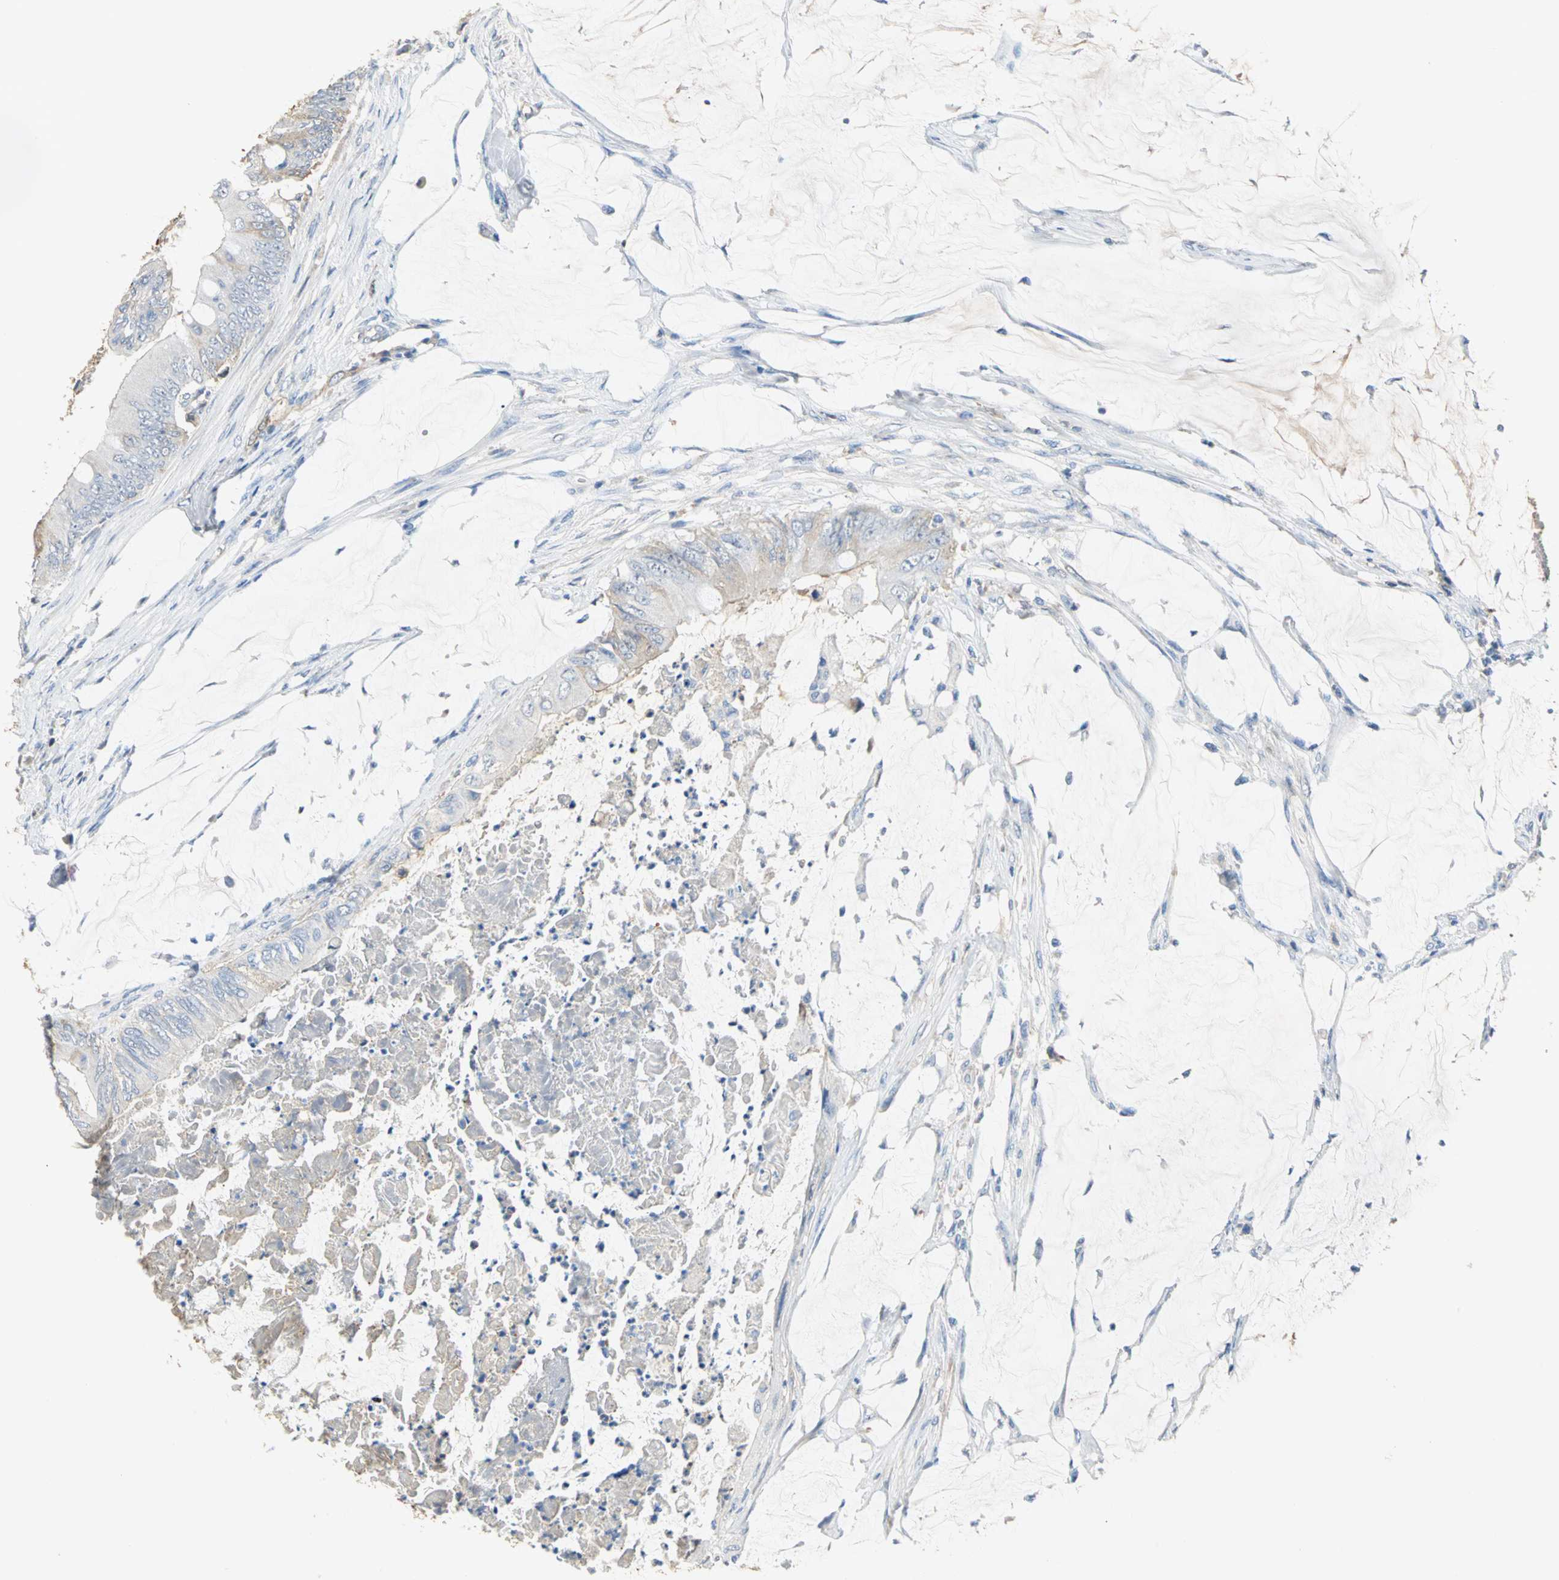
{"staining": {"intensity": "moderate", "quantity": "<25%", "location": "cytoplasmic/membranous"}, "tissue": "colorectal cancer", "cell_type": "Tumor cells", "image_type": "cancer", "snomed": [{"axis": "morphology", "description": "Normal tissue, NOS"}, {"axis": "morphology", "description": "Adenocarcinoma, NOS"}, {"axis": "topography", "description": "Rectum"}, {"axis": "topography", "description": "Peripheral nerve tissue"}], "caption": "DAB (3,3'-diaminobenzidine) immunohistochemical staining of human colorectal adenocarcinoma reveals moderate cytoplasmic/membranous protein expression in about <25% of tumor cells.", "gene": "GYG2", "patient": {"sex": "female", "age": 77}}